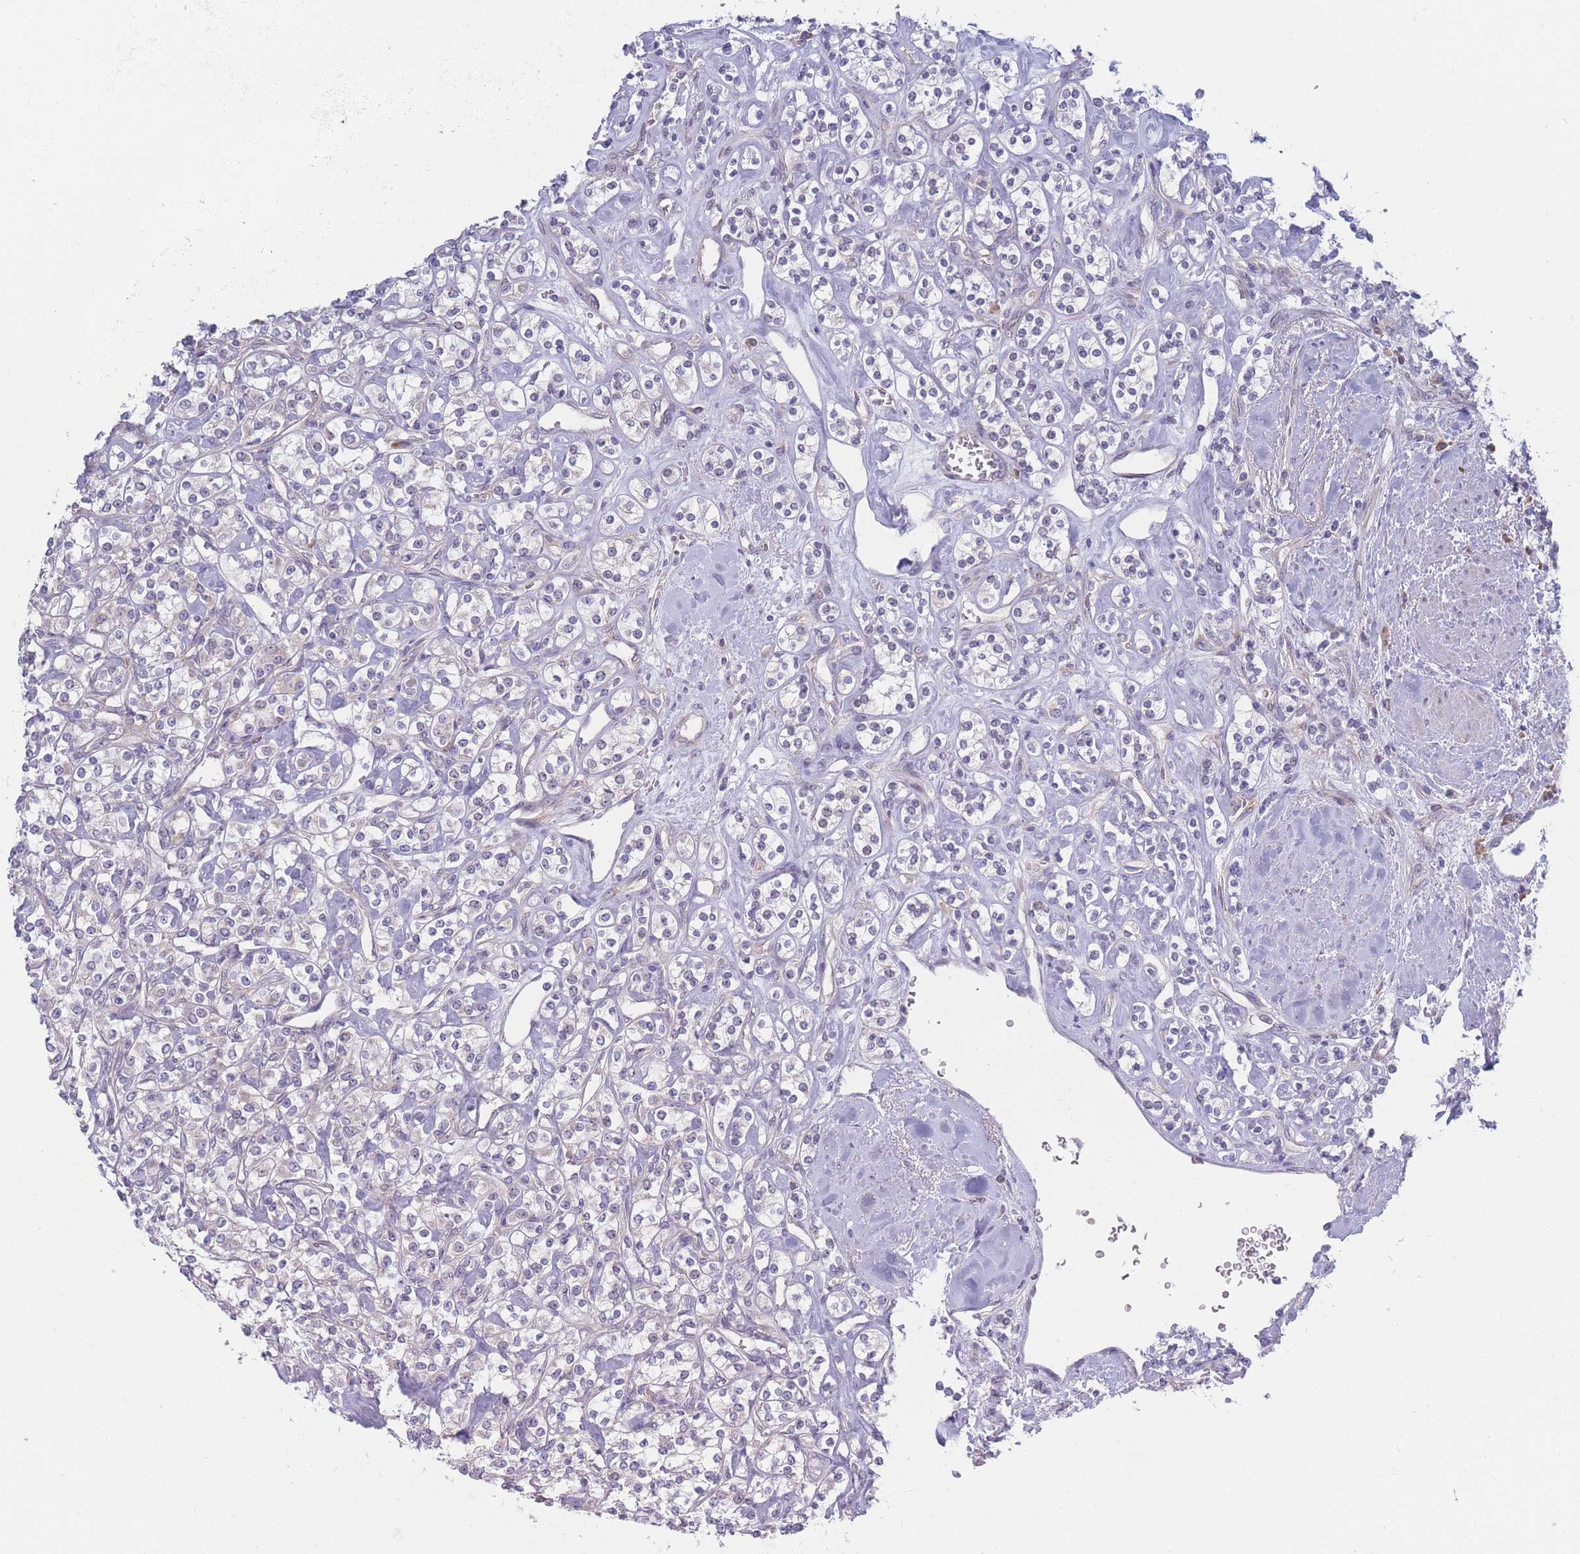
{"staining": {"intensity": "negative", "quantity": "none", "location": "none"}, "tissue": "renal cancer", "cell_type": "Tumor cells", "image_type": "cancer", "snomed": [{"axis": "morphology", "description": "Adenocarcinoma, NOS"}, {"axis": "topography", "description": "Kidney"}], "caption": "Renal cancer (adenocarcinoma) was stained to show a protein in brown. There is no significant expression in tumor cells.", "gene": "FAM227B", "patient": {"sex": "male", "age": 77}}